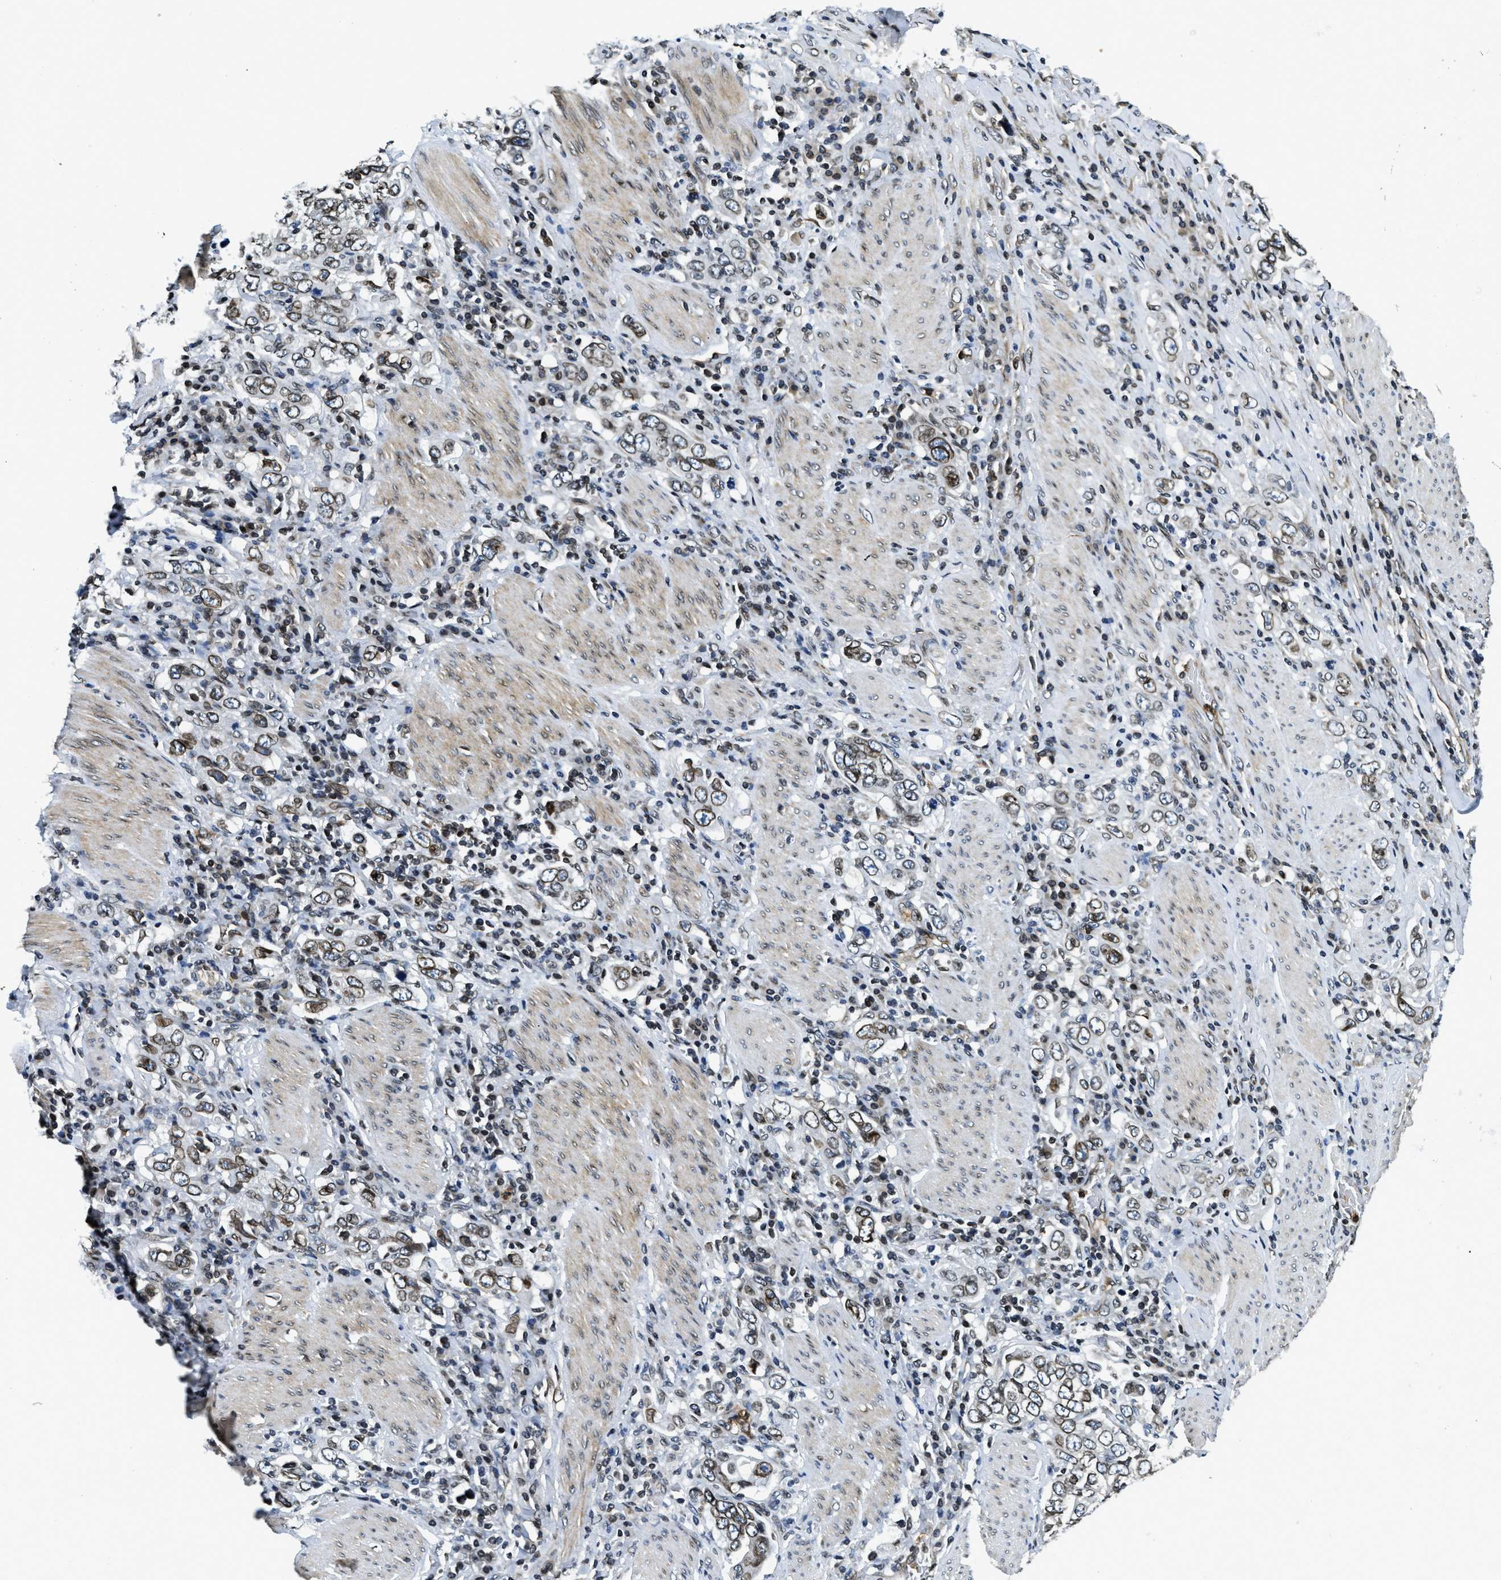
{"staining": {"intensity": "weak", "quantity": ">75%", "location": "nuclear"}, "tissue": "stomach cancer", "cell_type": "Tumor cells", "image_type": "cancer", "snomed": [{"axis": "morphology", "description": "Adenocarcinoma, NOS"}, {"axis": "topography", "description": "Stomach, upper"}], "caption": "Immunohistochemical staining of human stomach cancer (adenocarcinoma) demonstrates weak nuclear protein staining in approximately >75% of tumor cells.", "gene": "ZC3HC1", "patient": {"sex": "male", "age": 62}}